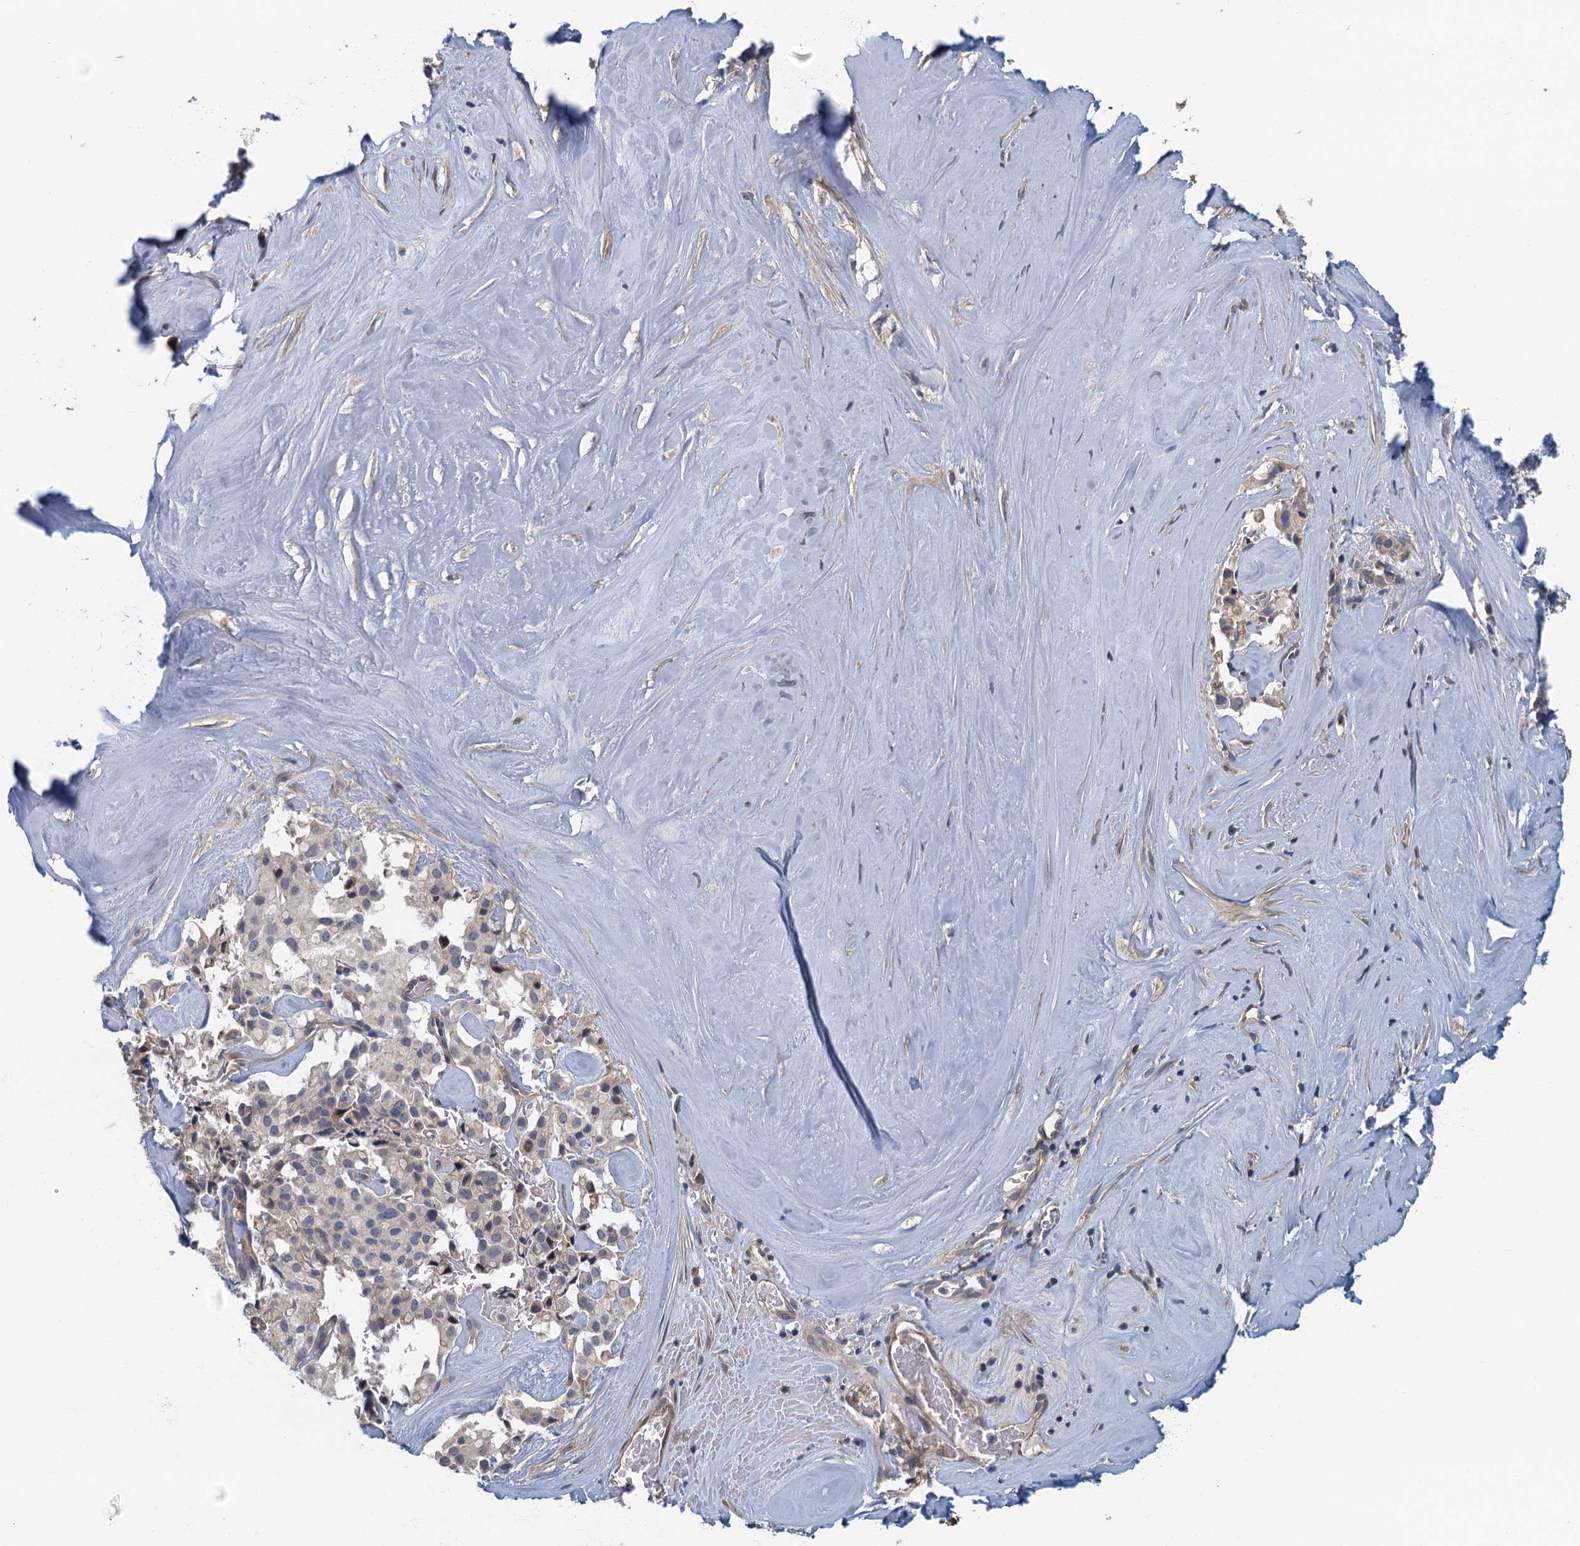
{"staining": {"intensity": "negative", "quantity": "none", "location": "none"}, "tissue": "pancreatic cancer", "cell_type": "Tumor cells", "image_type": "cancer", "snomed": [{"axis": "morphology", "description": "Adenocarcinoma, NOS"}, {"axis": "topography", "description": "Pancreas"}], "caption": "The image shows no staining of tumor cells in pancreatic cancer (adenocarcinoma).", "gene": "CKAP2L", "patient": {"sex": "male", "age": 65}}